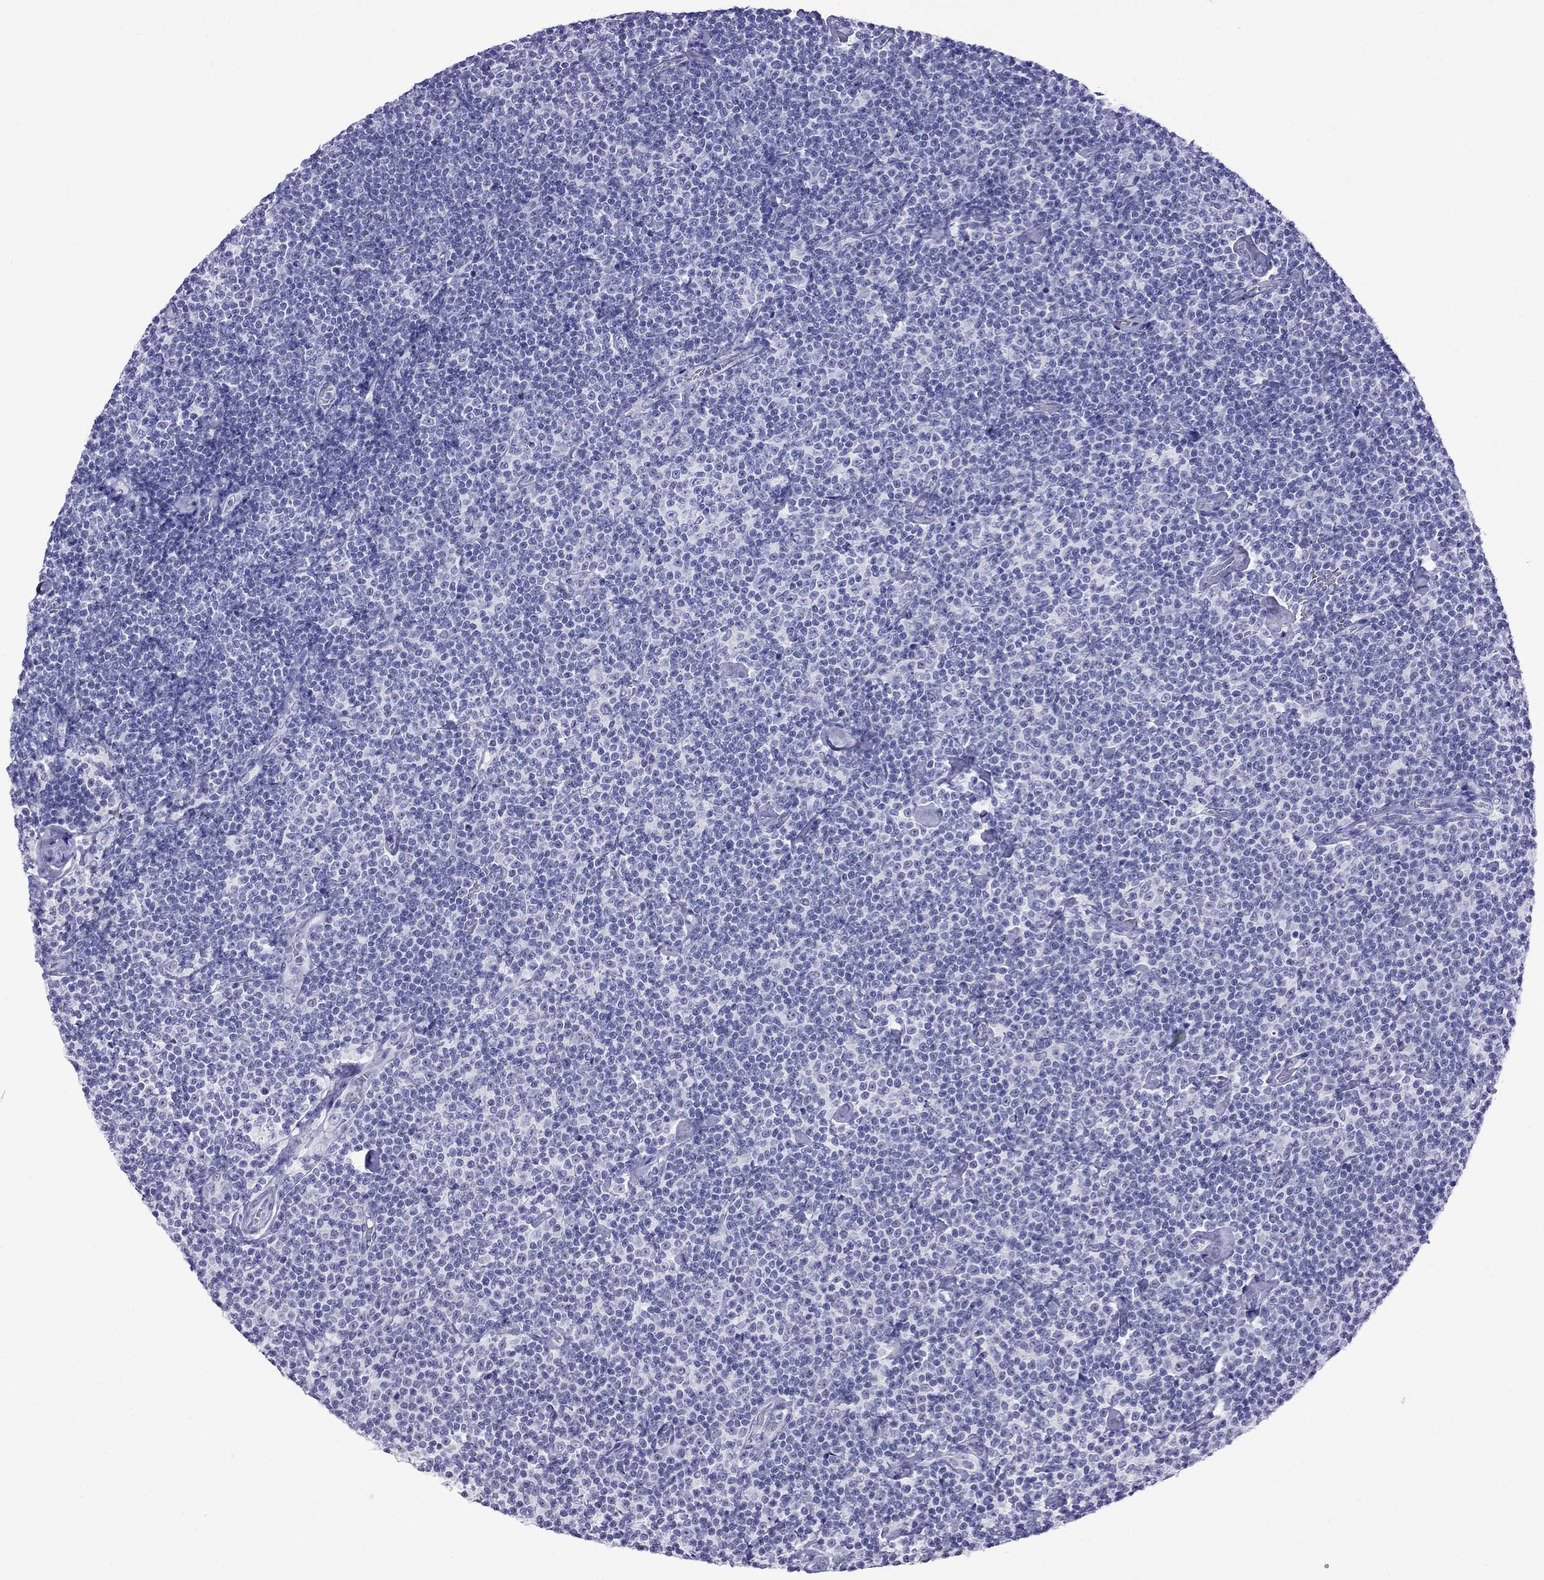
{"staining": {"intensity": "negative", "quantity": "none", "location": "none"}, "tissue": "lymphoma", "cell_type": "Tumor cells", "image_type": "cancer", "snomed": [{"axis": "morphology", "description": "Malignant lymphoma, non-Hodgkin's type, Low grade"}, {"axis": "topography", "description": "Lymph node"}], "caption": "Lymphoma was stained to show a protein in brown. There is no significant expression in tumor cells.", "gene": "SLC30A8", "patient": {"sex": "male", "age": 81}}